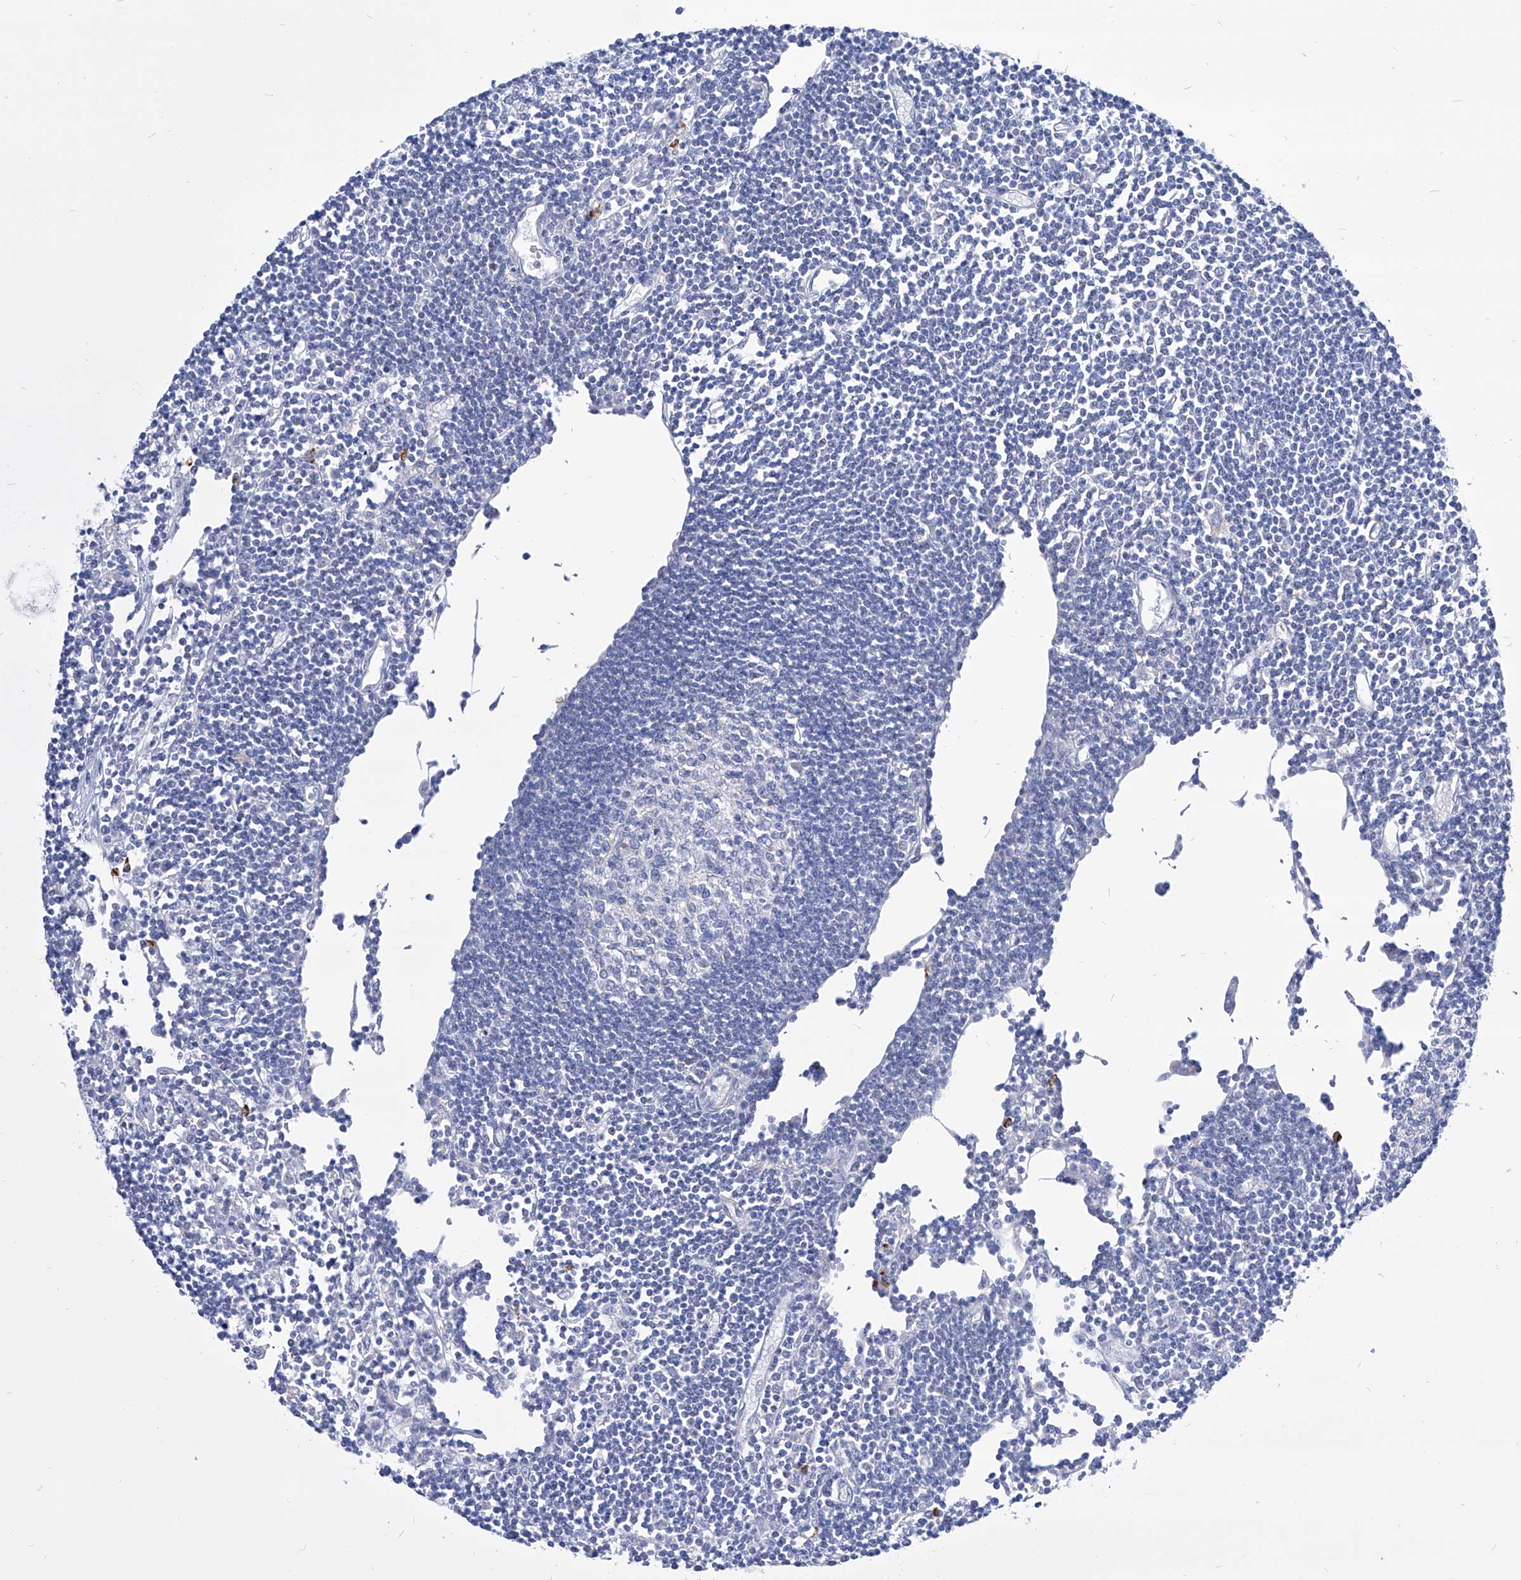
{"staining": {"intensity": "negative", "quantity": "none", "location": "none"}, "tissue": "lymph node", "cell_type": "Germinal center cells", "image_type": "normal", "snomed": [{"axis": "morphology", "description": "Normal tissue, NOS"}, {"axis": "topography", "description": "Lymph node"}], "caption": "Image shows no protein positivity in germinal center cells of benign lymph node. The staining was performed using DAB (3,3'-diaminobenzidine) to visualize the protein expression in brown, while the nuclei were stained in blue with hematoxylin (Magnification: 20x).", "gene": "COQ3", "patient": {"sex": "female", "age": 11}}